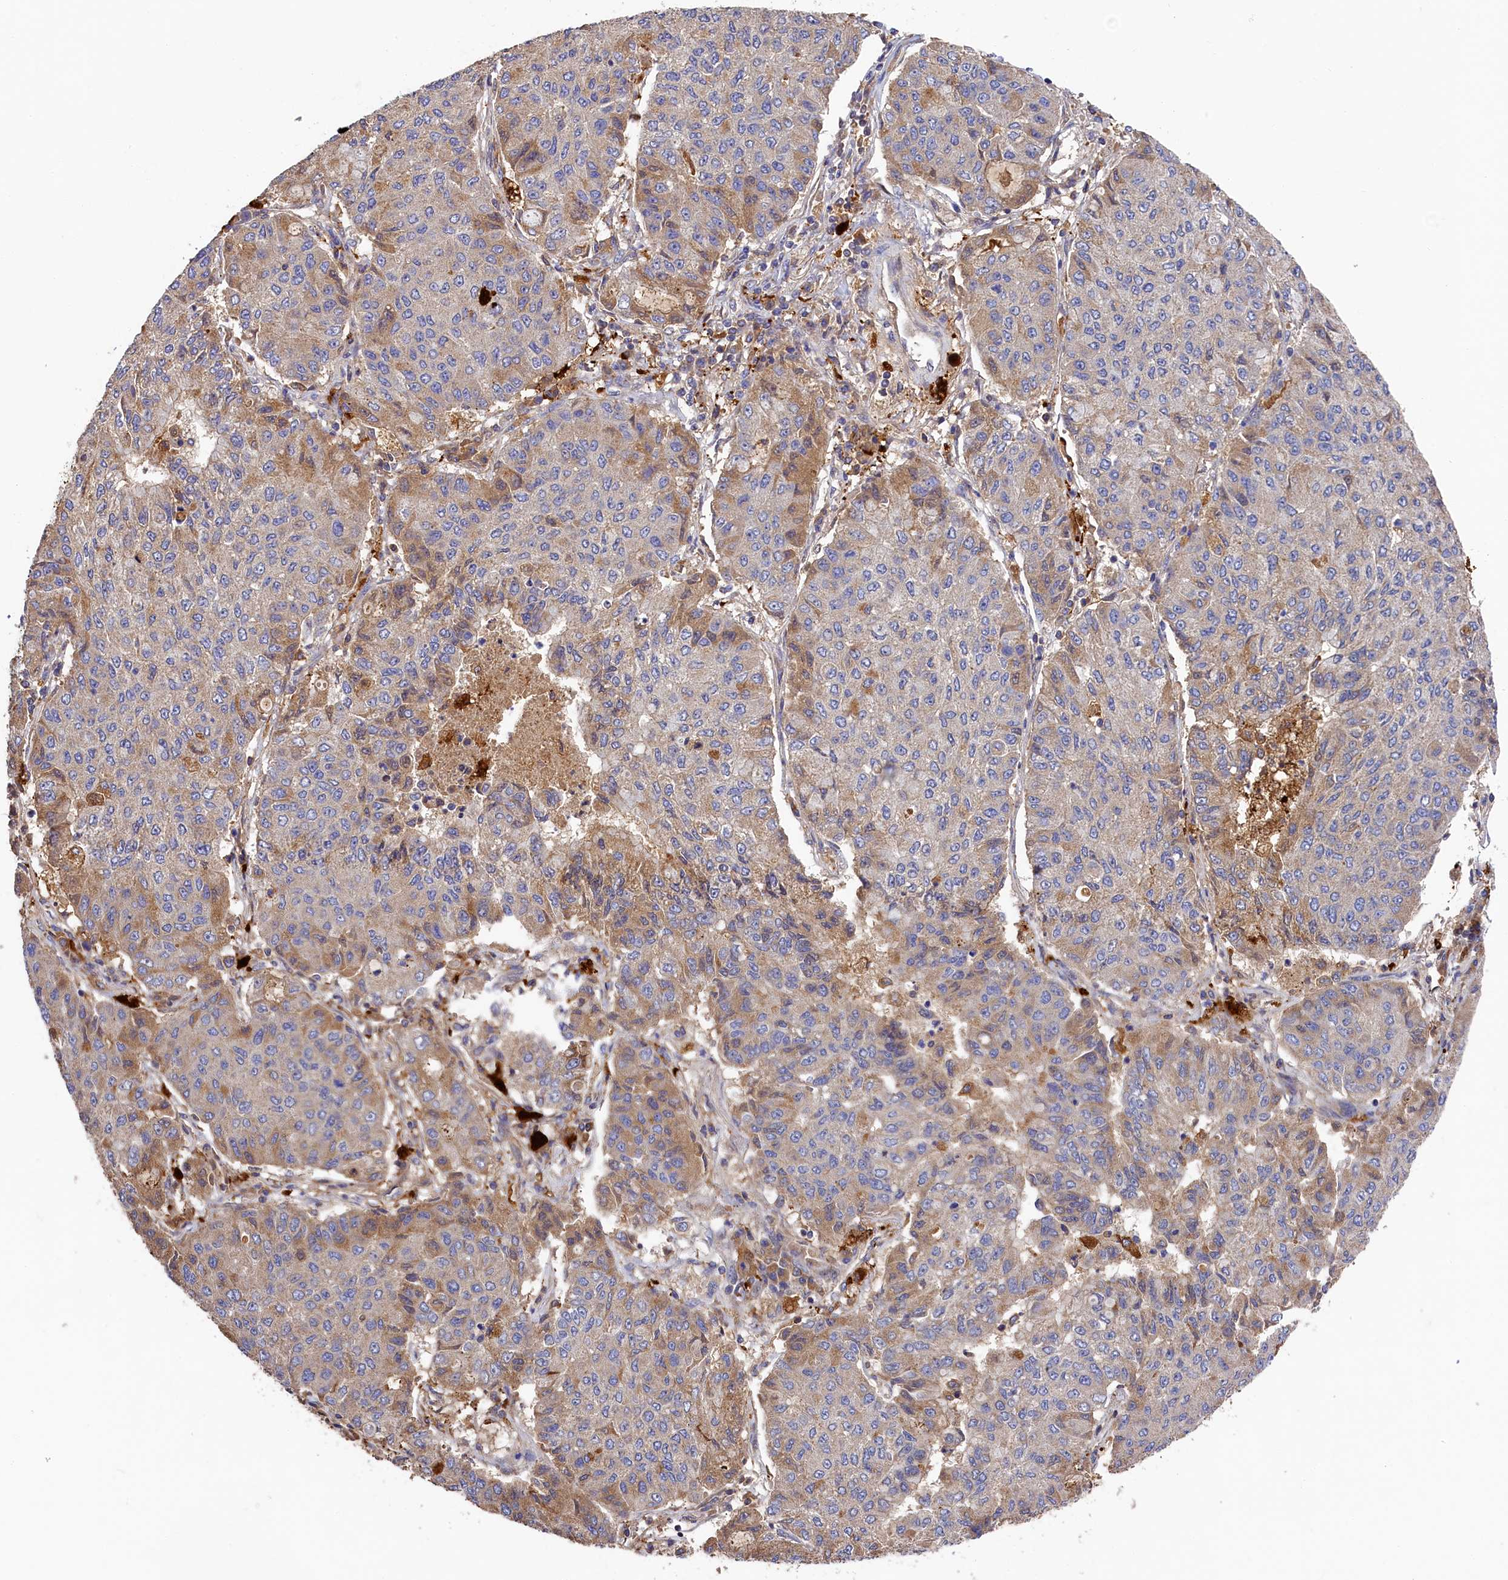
{"staining": {"intensity": "moderate", "quantity": "<25%", "location": "cytoplasmic/membranous"}, "tissue": "lung cancer", "cell_type": "Tumor cells", "image_type": "cancer", "snomed": [{"axis": "morphology", "description": "Squamous cell carcinoma, NOS"}, {"axis": "topography", "description": "Lung"}], "caption": "Brown immunohistochemical staining in squamous cell carcinoma (lung) displays moderate cytoplasmic/membranous expression in approximately <25% of tumor cells.", "gene": "SEC31B", "patient": {"sex": "male", "age": 74}}